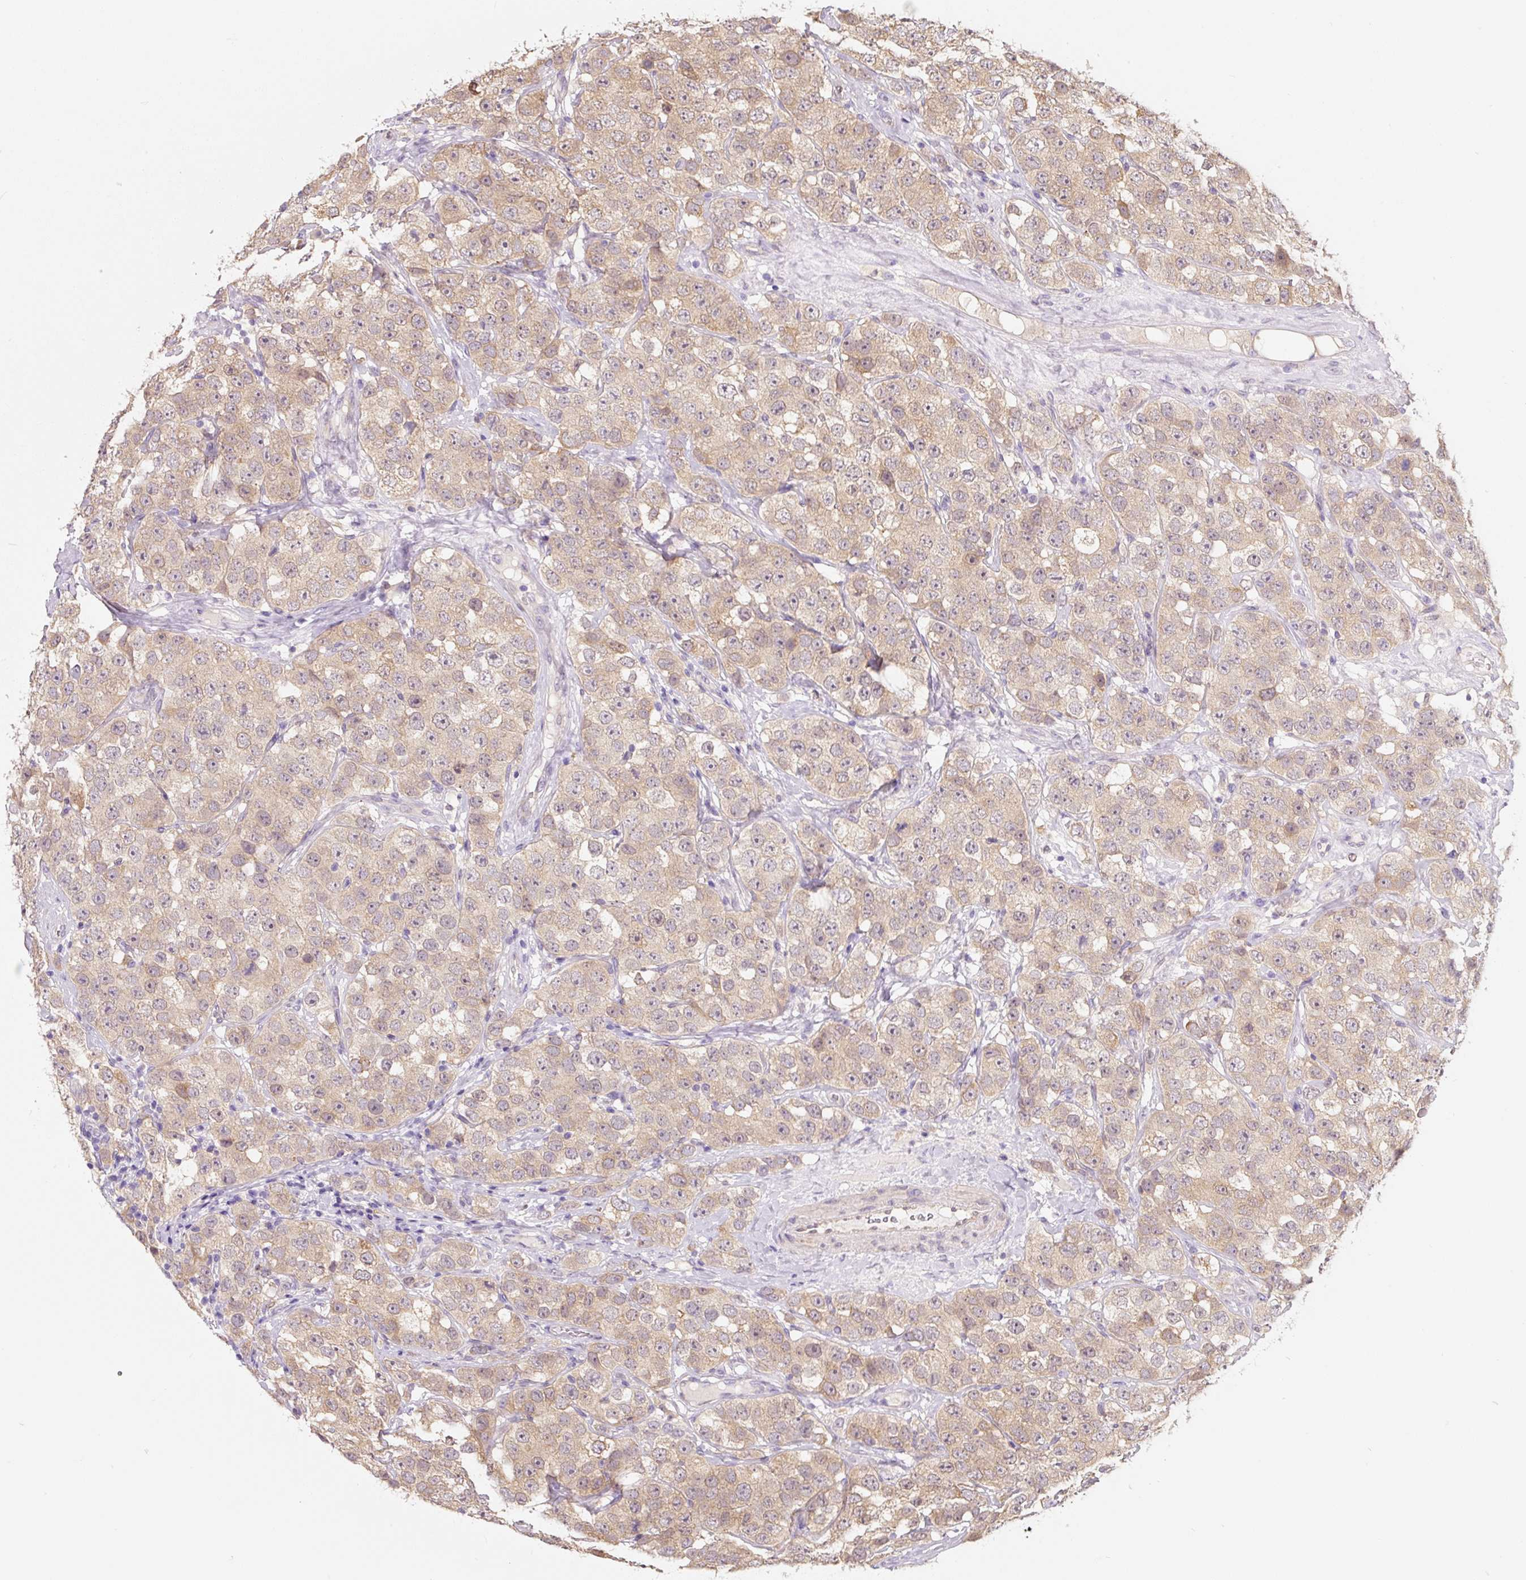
{"staining": {"intensity": "weak", "quantity": ">75%", "location": "cytoplasmic/membranous"}, "tissue": "testis cancer", "cell_type": "Tumor cells", "image_type": "cancer", "snomed": [{"axis": "morphology", "description": "Seminoma, NOS"}, {"axis": "topography", "description": "Testis"}], "caption": "High-power microscopy captured an immunohistochemistry (IHC) micrograph of seminoma (testis), revealing weak cytoplasmic/membranous staining in approximately >75% of tumor cells.", "gene": "ASRGL1", "patient": {"sex": "male", "age": 28}}